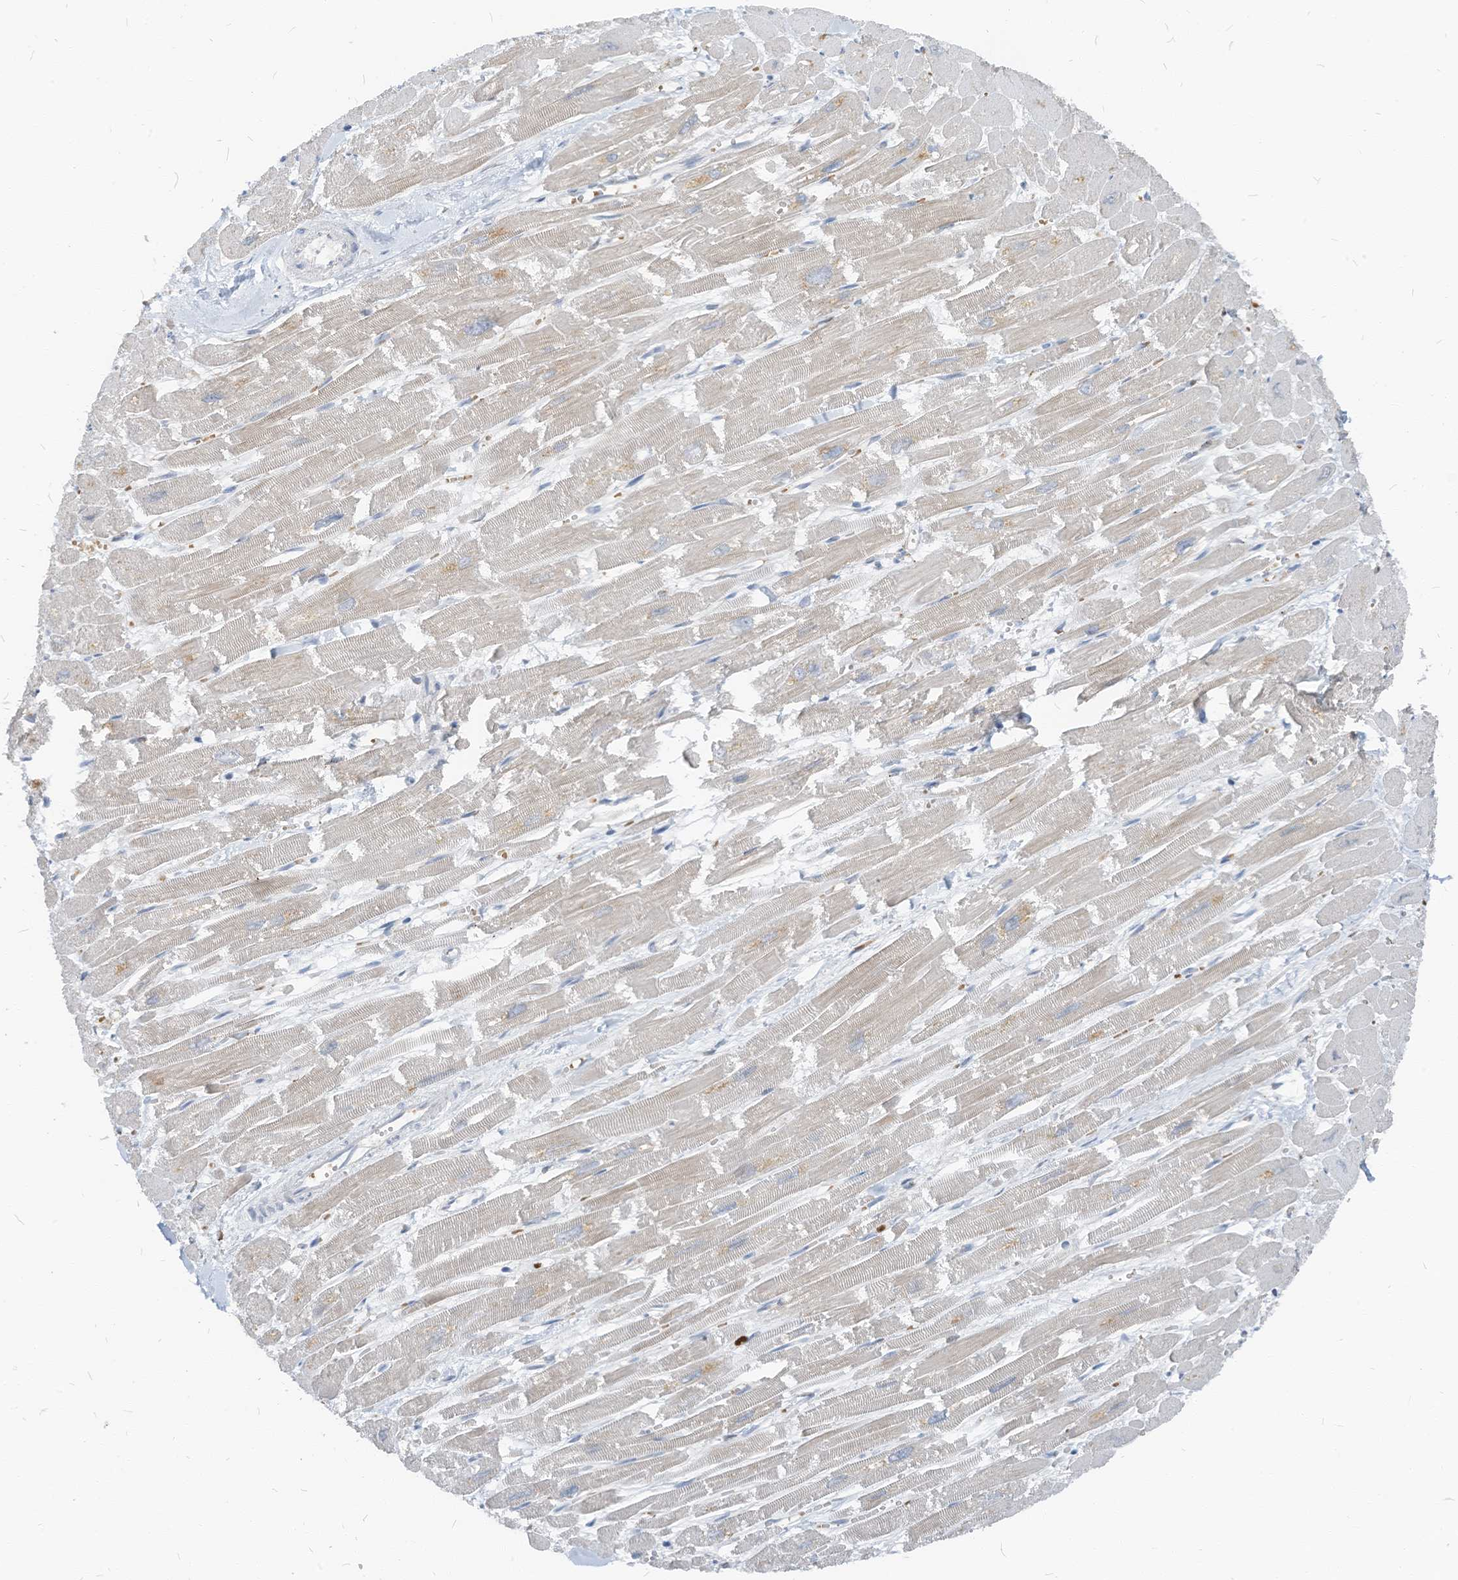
{"staining": {"intensity": "negative", "quantity": "none", "location": "none"}, "tissue": "heart muscle", "cell_type": "Cardiomyocytes", "image_type": "normal", "snomed": [{"axis": "morphology", "description": "Normal tissue, NOS"}, {"axis": "topography", "description": "Heart"}], "caption": "Immunohistochemical staining of unremarkable heart muscle shows no significant positivity in cardiomyocytes.", "gene": "CHMP2B", "patient": {"sex": "male", "age": 54}}